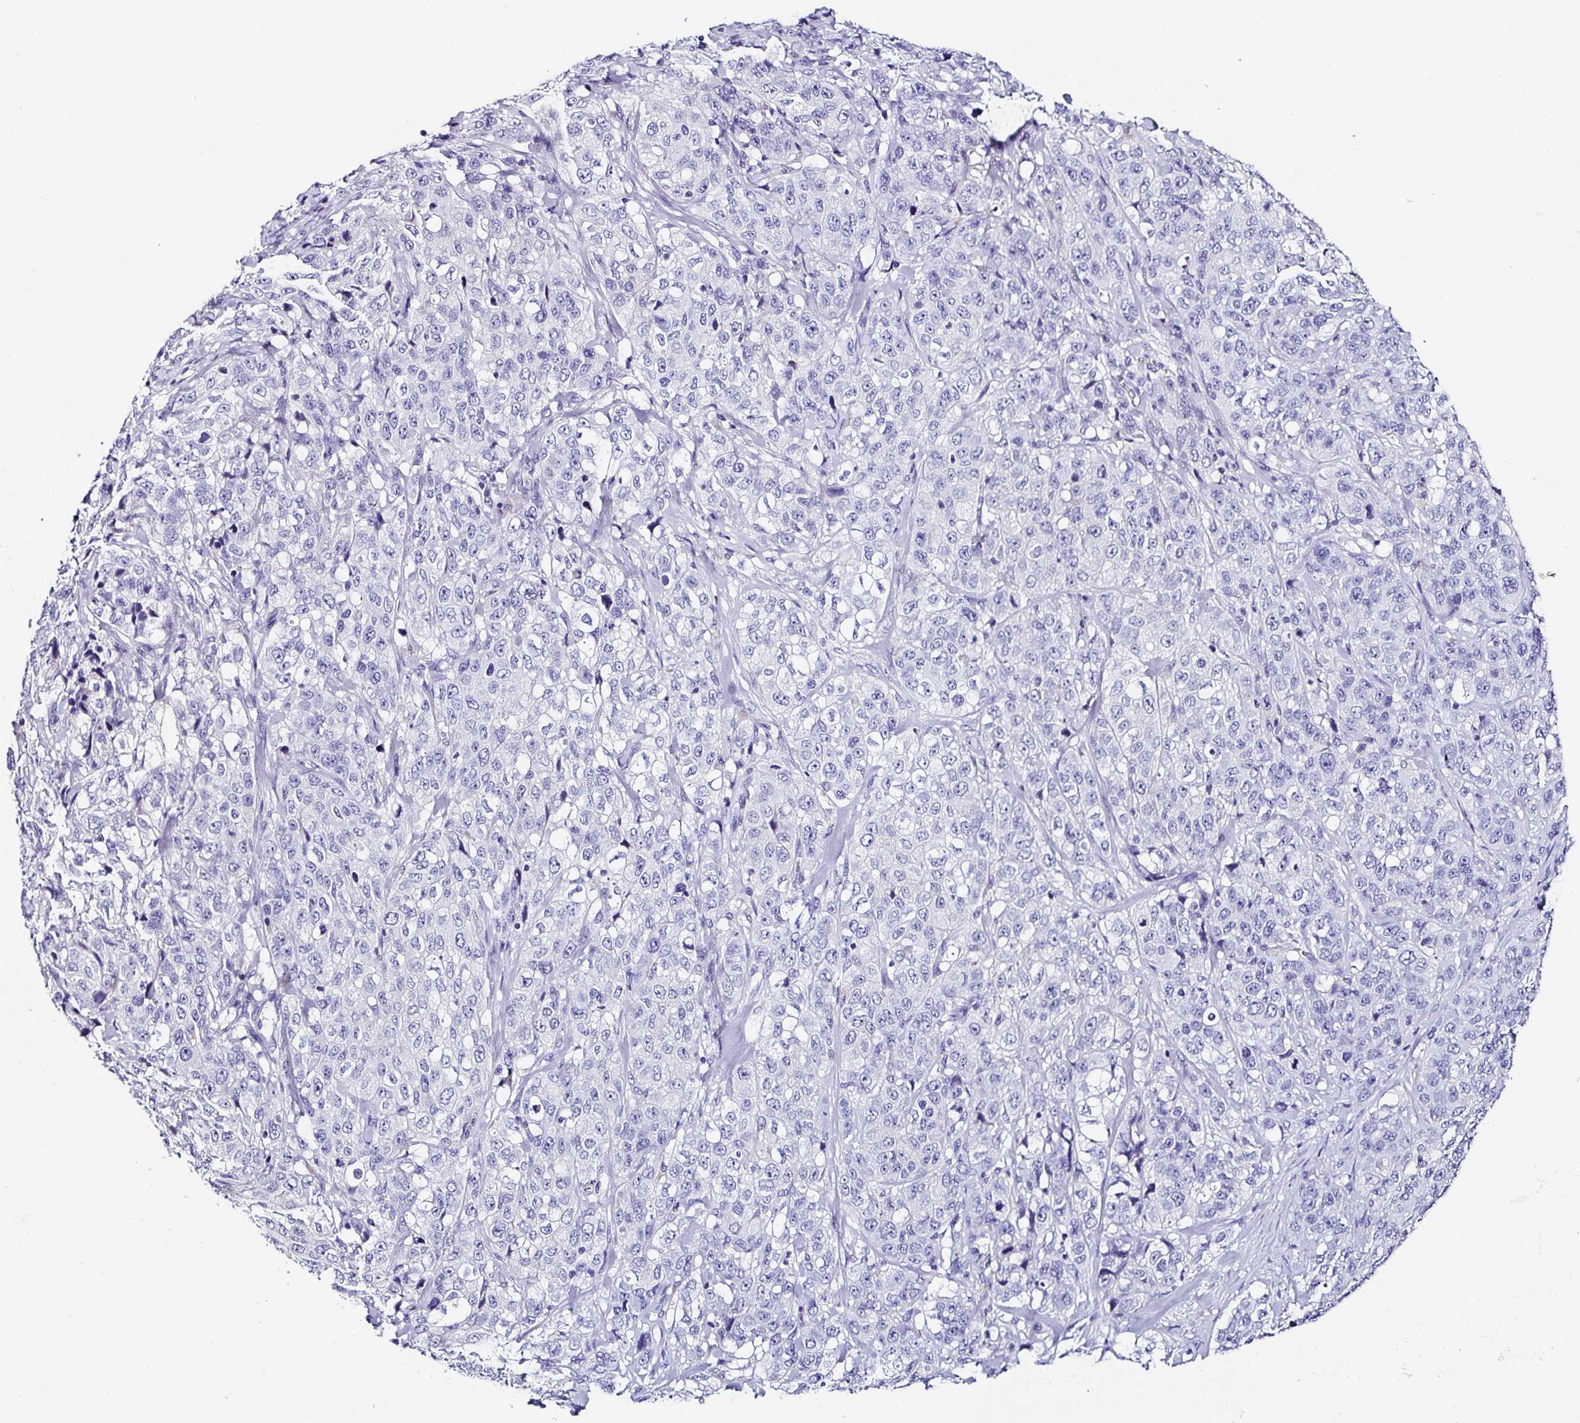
{"staining": {"intensity": "negative", "quantity": "none", "location": "none"}, "tissue": "stomach cancer", "cell_type": "Tumor cells", "image_type": "cancer", "snomed": [{"axis": "morphology", "description": "Adenocarcinoma, NOS"}, {"axis": "topography", "description": "Stomach"}], "caption": "IHC micrograph of stomach cancer stained for a protein (brown), which displays no staining in tumor cells.", "gene": "TMPRSS11E", "patient": {"sex": "male", "age": 48}}